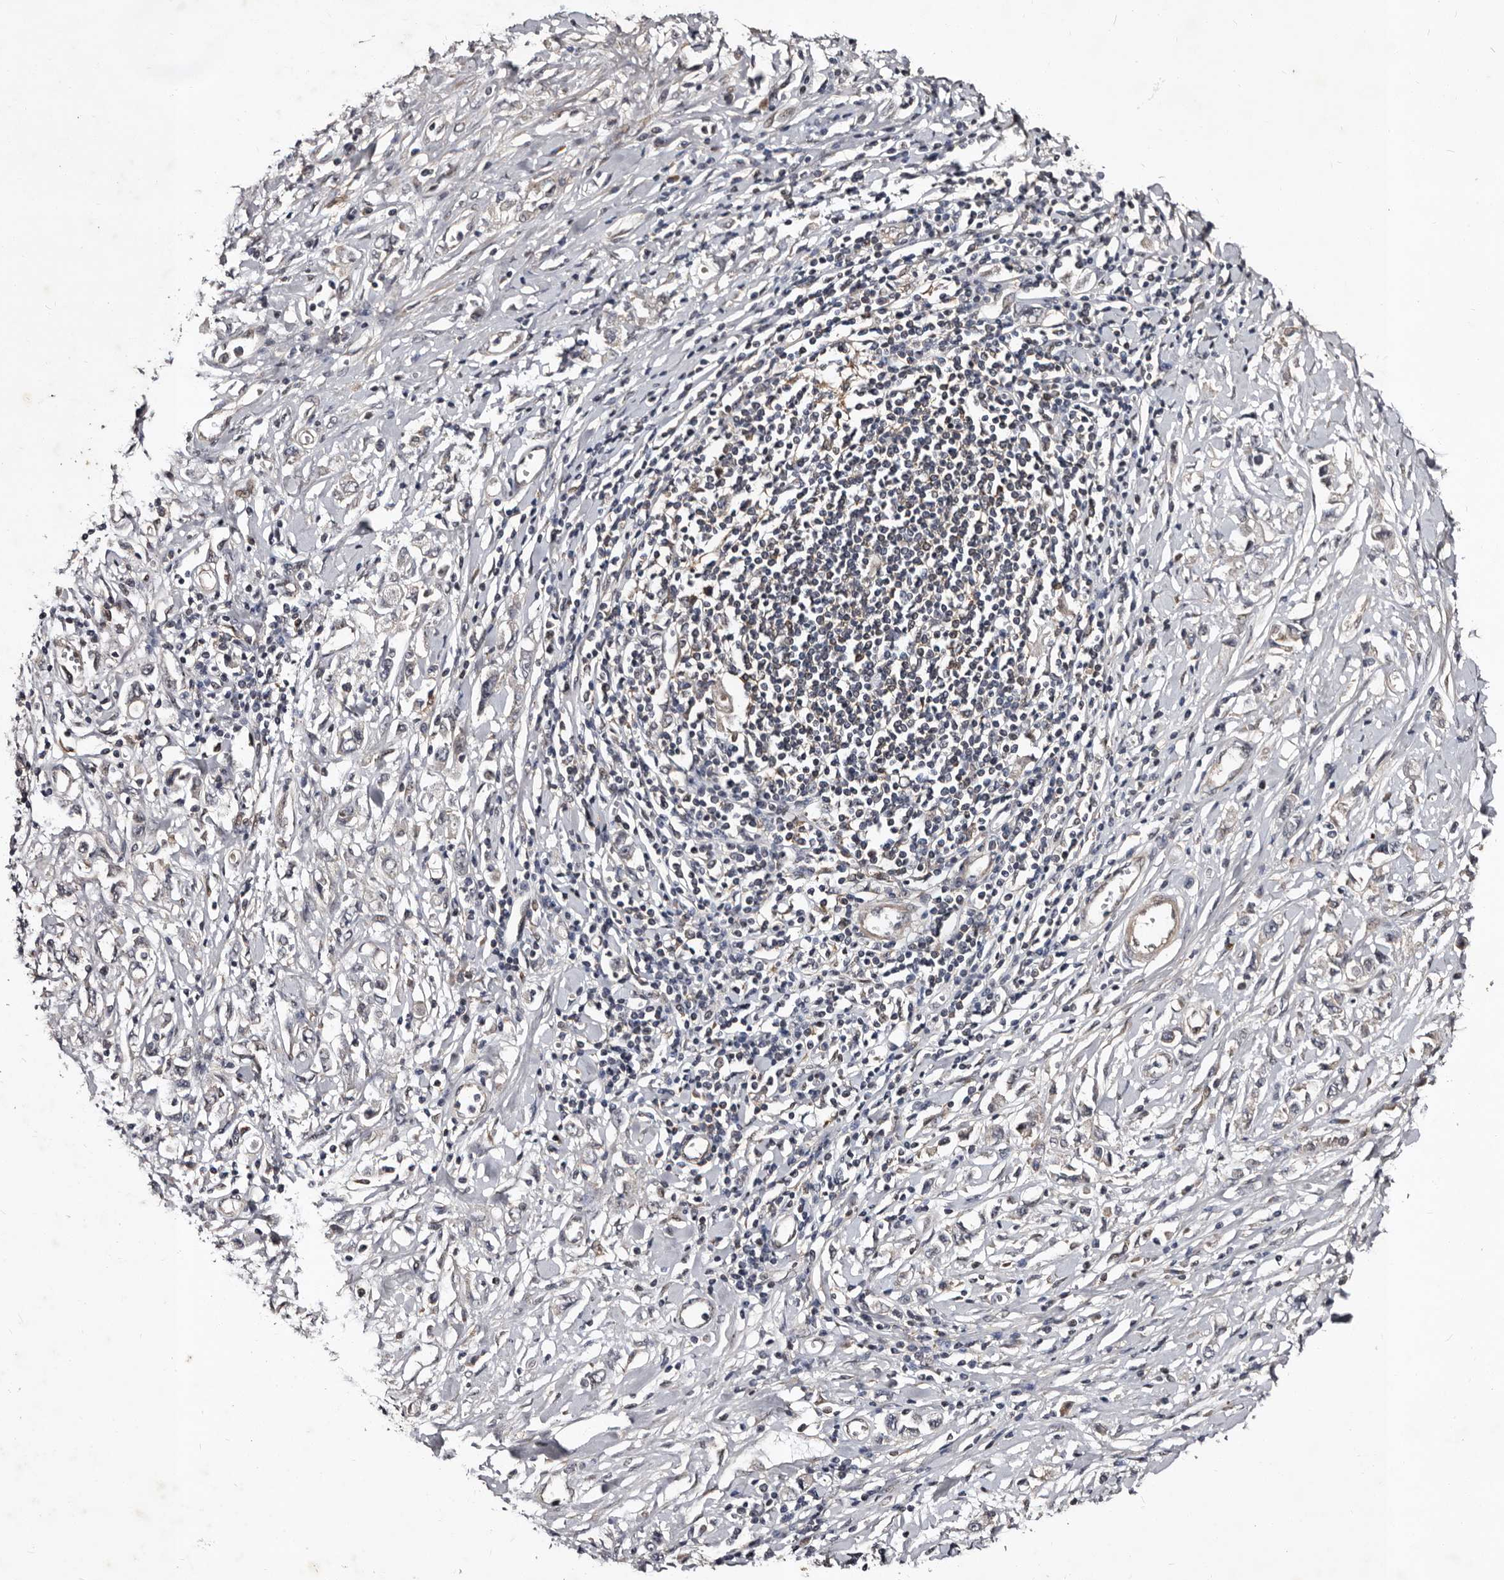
{"staining": {"intensity": "negative", "quantity": "none", "location": "none"}, "tissue": "stomach cancer", "cell_type": "Tumor cells", "image_type": "cancer", "snomed": [{"axis": "morphology", "description": "Adenocarcinoma, NOS"}, {"axis": "topography", "description": "Stomach"}], "caption": "The immunohistochemistry photomicrograph has no significant positivity in tumor cells of stomach cancer (adenocarcinoma) tissue.", "gene": "MKRN3", "patient": {"sex": "female", "age": 76}}